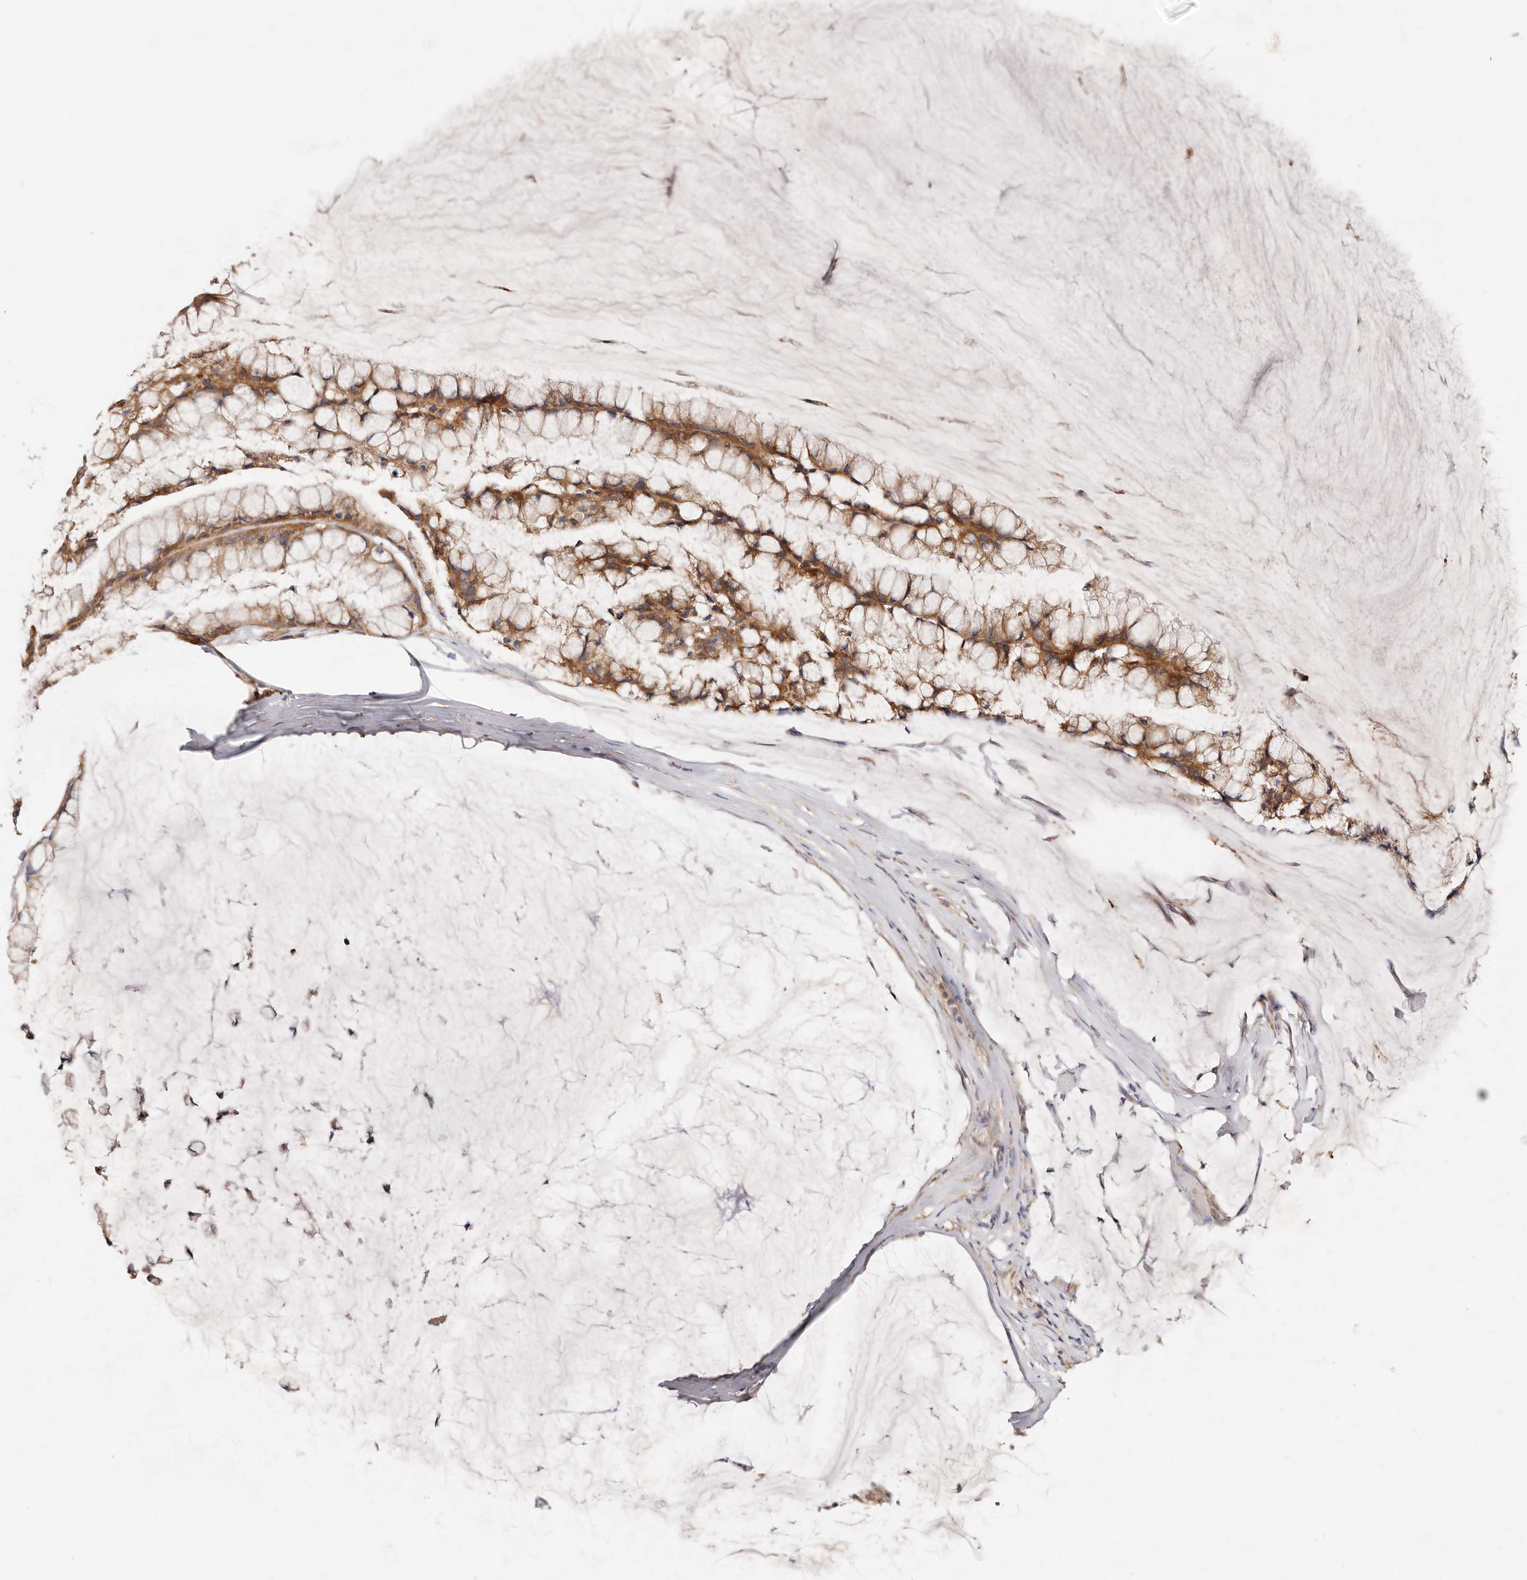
{"staining": {"intensity": "moderate", "quantity": ">75%", "location": "cytoplasmic/membranous"}, "tissue": "ovarian cancer", "cell_type": "Tumor cells", "image_type": "cancer", "snomed": [{"axis": "morphology", "description": "Cystadenocarcinoma, mucinous, NOS"}, {"axis": "topography", "description": "Ovary"}], "caption": "This photomicrograph reveals mucinous cystadenocarcinoma (ovarian) stained with immunohistochemistry to label a protein in brown. The cytoplasmic/membranous of tumor cells show moderate positivity for the protein. Nuclei are counter-stained blue.", "gene": "GNA13", "patient": {"sex": "female", "age": 39}}